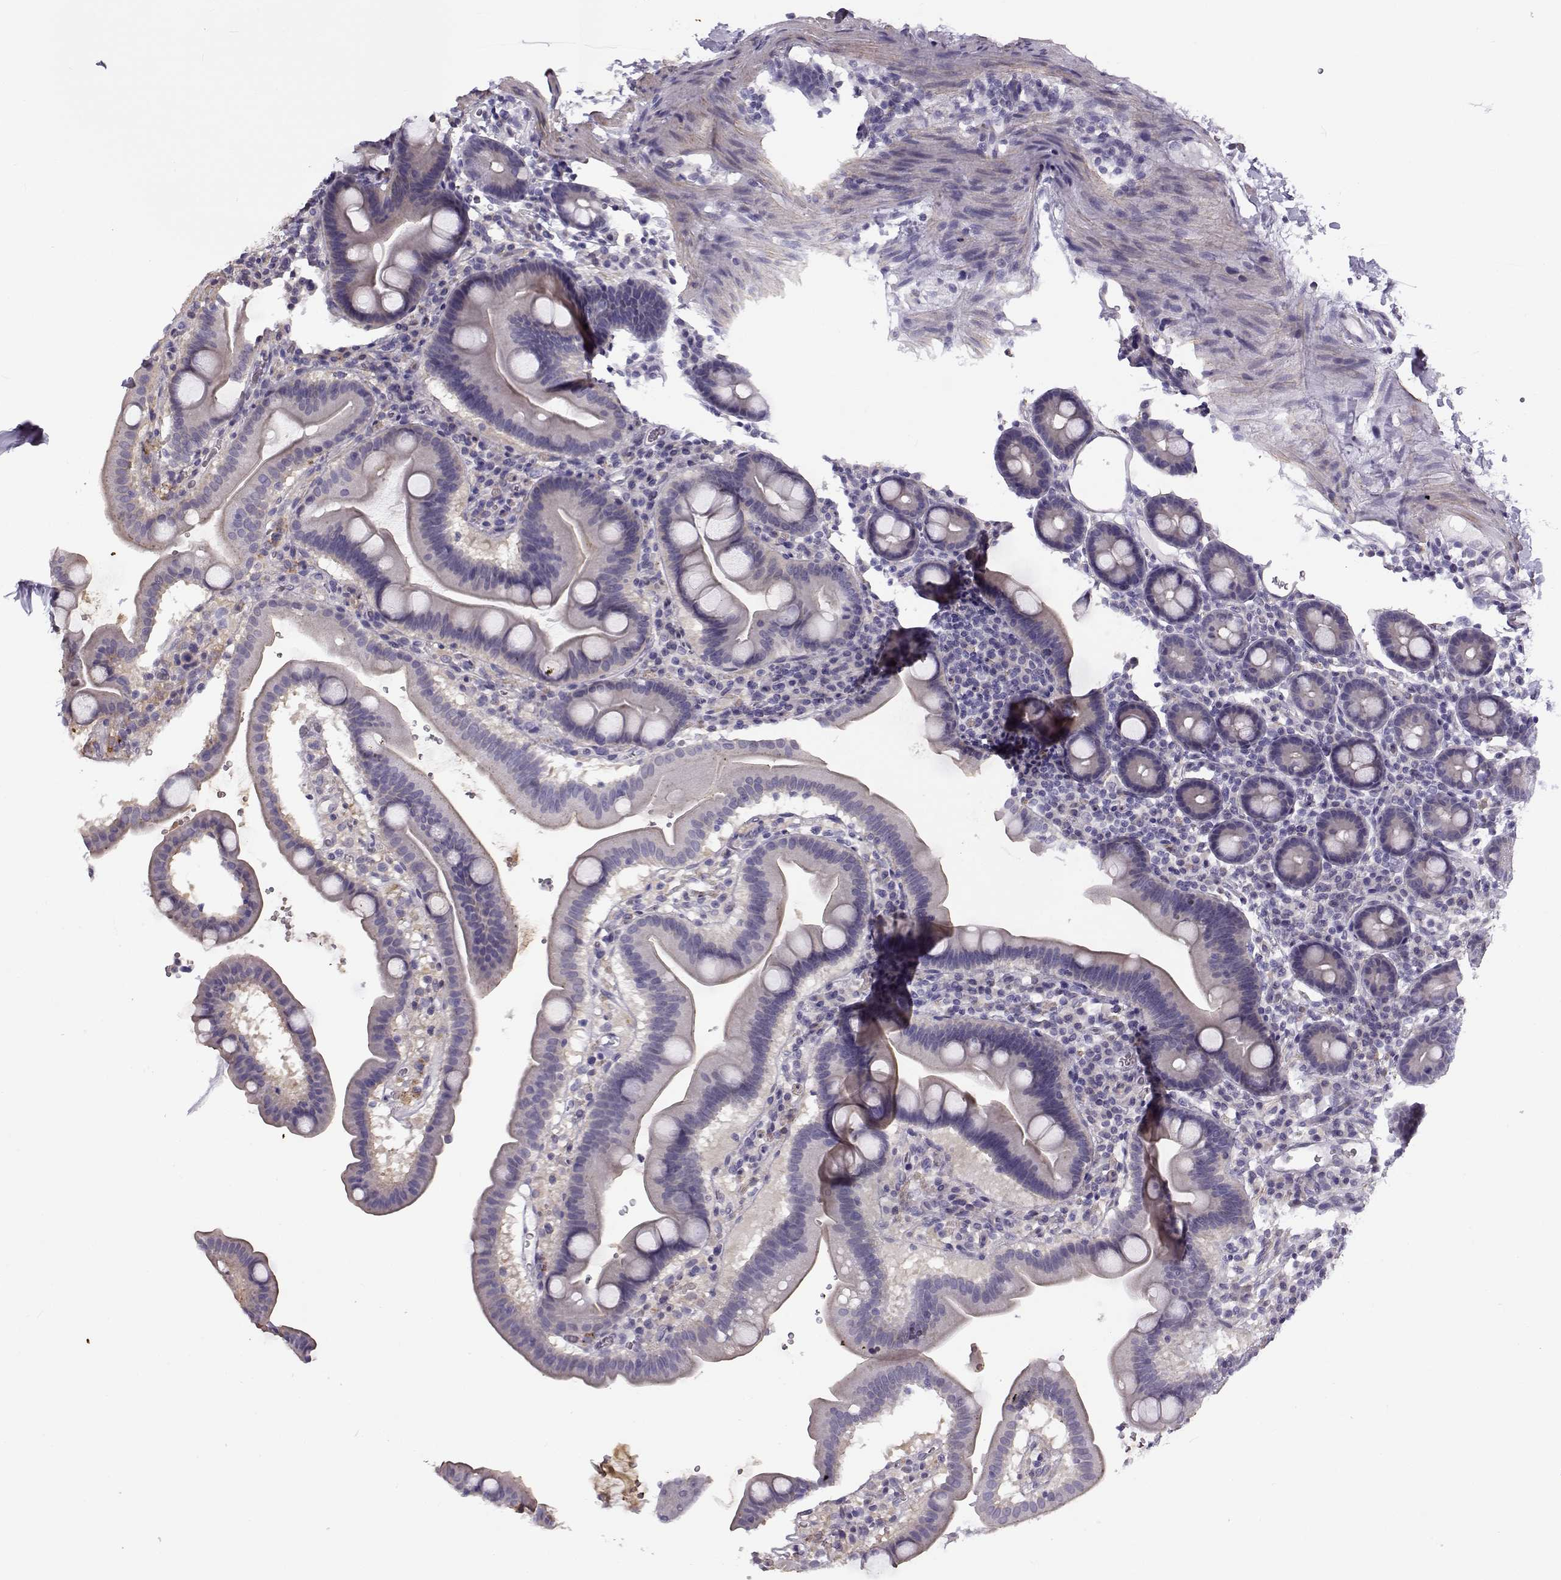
{"staining": {"intensity": "negative", "quantity": "none", "location": "none"}, "tissue": "duodenum", "cell_type": "Glandular cells", "image_type": "normal", "snomed": [{"axis": "morphology", "description": "Normal tissue, NOS"}, {"axis": "topography", "description": "Duodenum"}], "caption": "Duodenum stained for a protein using IHC exhibits no expression glandular cells.", "gene": "UCP3", "patient": {"sex": "male", "age": 59}}